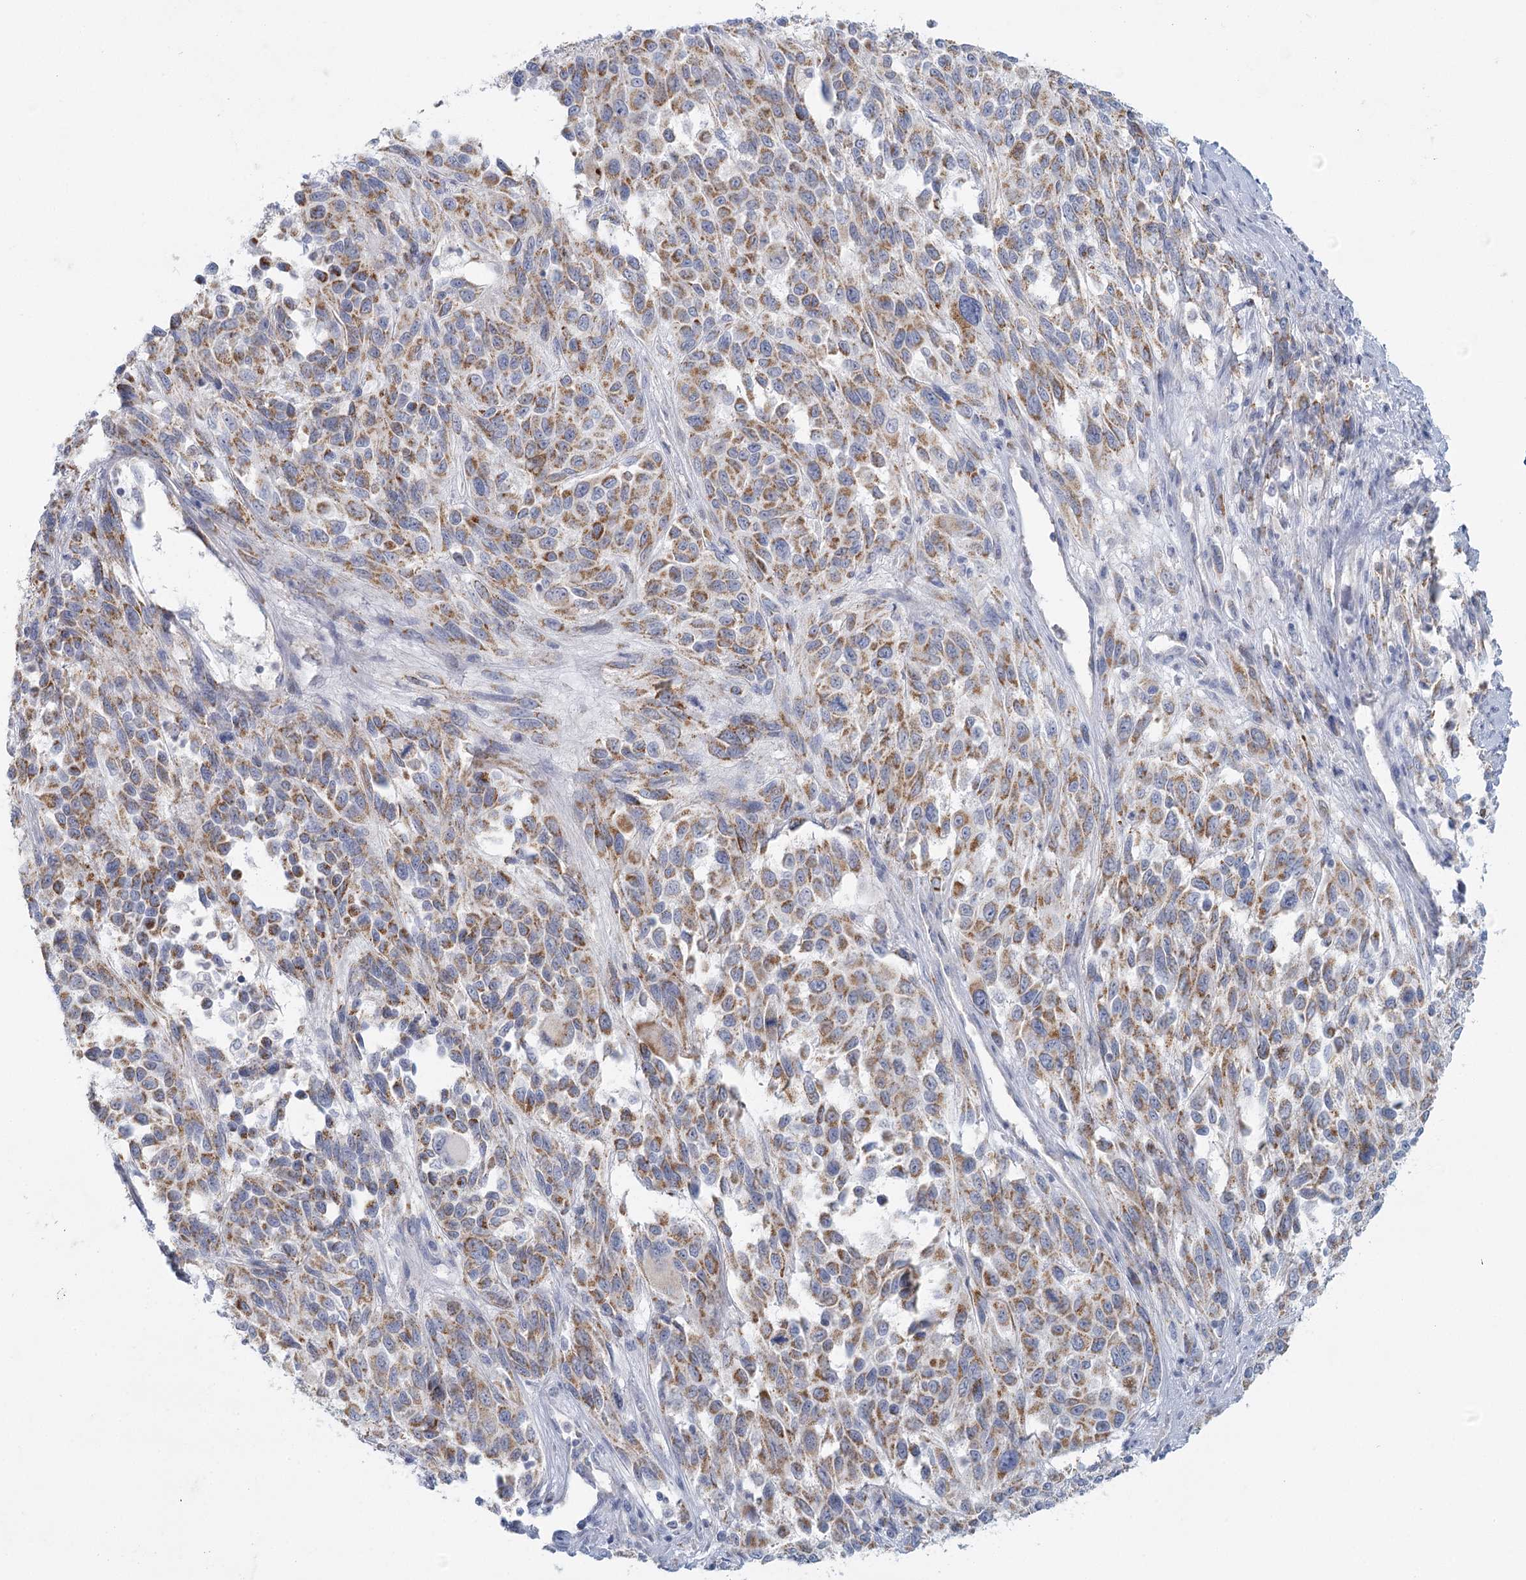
{"staining": {"intensity": "moderate", "quantity": ">75%", "location": "cytoplasmic/membranous"}, "tissue": "melanoma", "cell_type": "Tumor cells", "image_type": "cancer", "snomed": [{"axis": "morphology", "description": "Malignant melanoma, Metastatic site"}, {"axis": "topography", "description": "Lymph node"}], "caption": "Tumor cells demonstrate medium levels of moderate cytoplasmic/membranous expression in approximately >75% of cells in human melanoma.", "gene": "BPHL", "patient": {"sex": "male", "age": 61}}